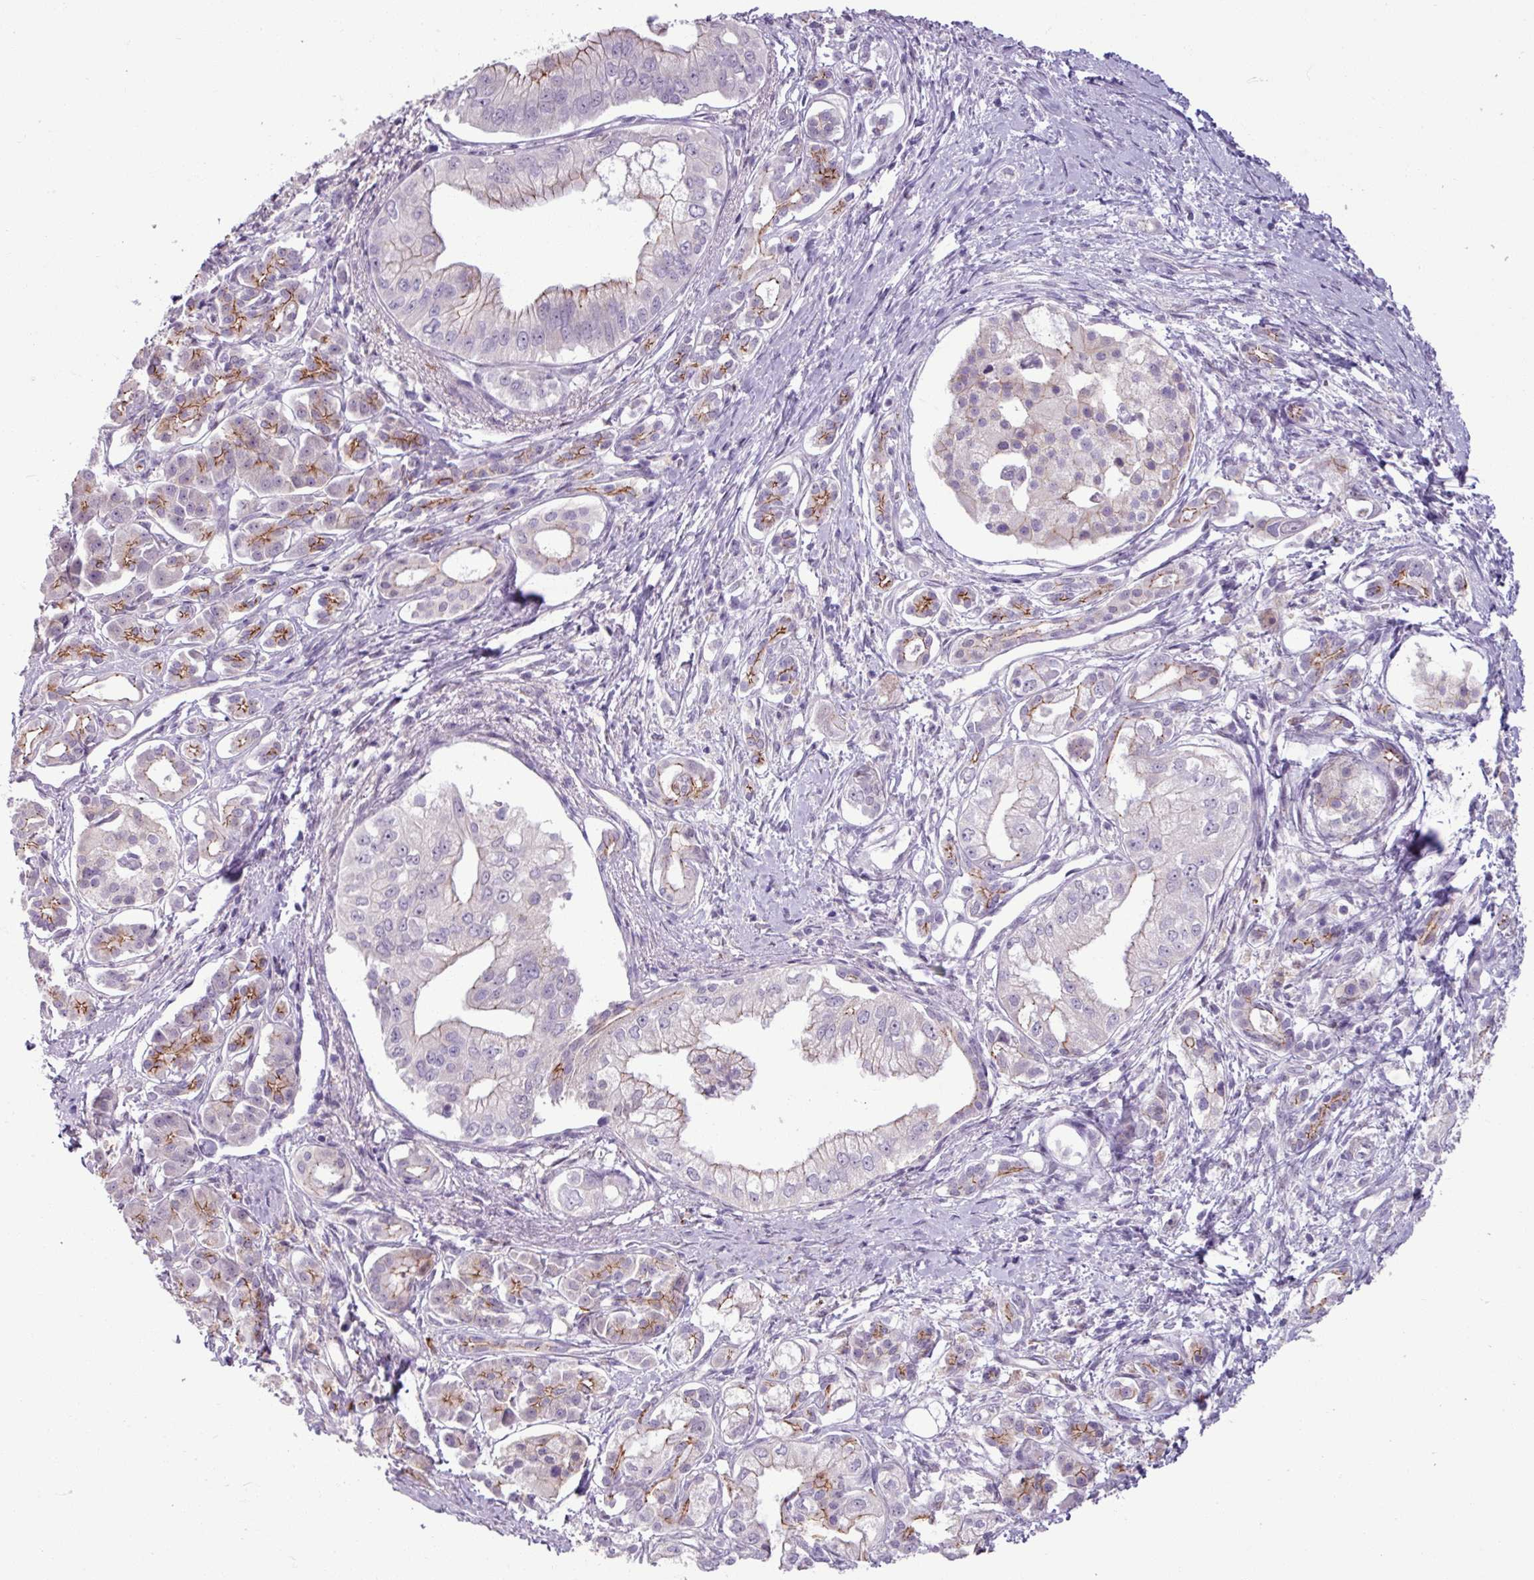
{"staining": {"intensity": "weak", "quantity": "25%-75%", "location": "cytoplasmic/membranous"}, "tissue": "pancreatic cancer", "cell_type": "Tumor cells", "image_type": "cancer", "snomed": [{"axis": "morphology", "description": "Adenocarcinoma, NOS"}, {"axis": "topography", "description": "Pancreas"}], "caption": "Adenocarcinoma (pancreatic) tissue exhibits weak cytoplasmic/membranous expression in about 25%-75% of tumor cells, visualized by immunohistochemistry. (Stains: DAB (3,3'-diaminobenzidine) in brown, nuclei in blue, Microscopy: brightfield microscopy at high magnification).", "gene": "PNMA6A", "patient": {"sex": "male", "age": 70}}